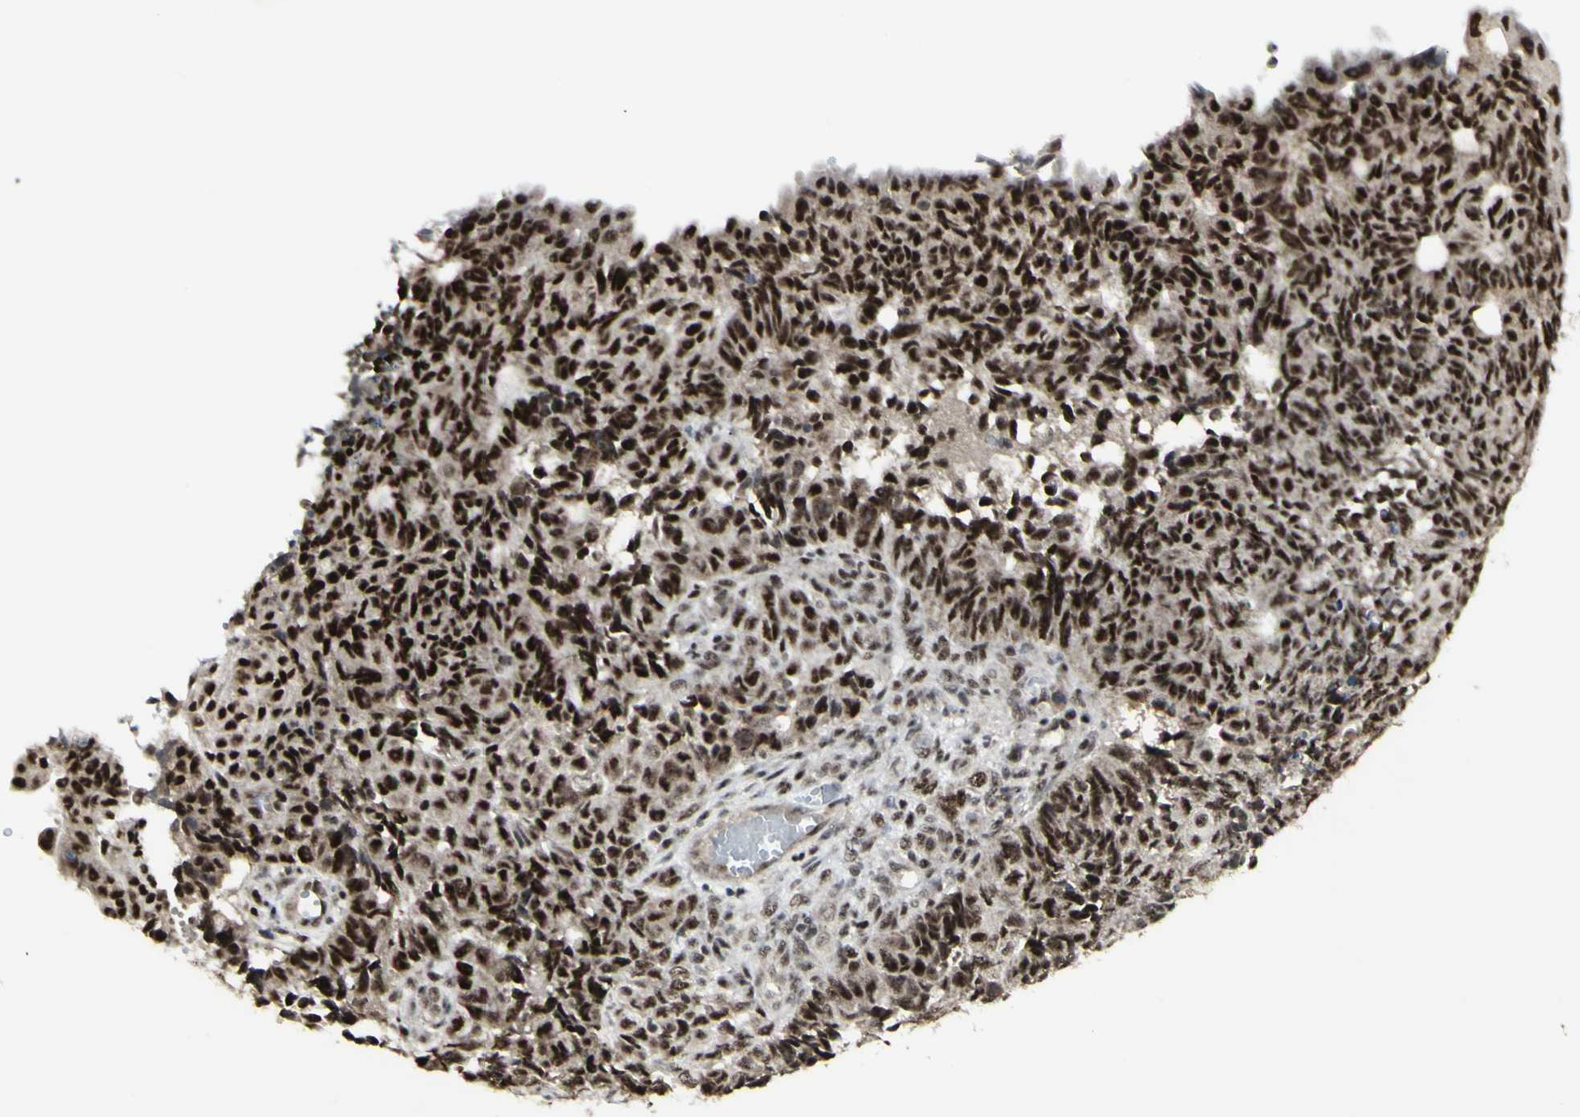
{"staining": {"intensity": "strong", "quantity": ">75%", "location": "nuclear"}, "tissue": "endometrial cancer", "cell_type": "Tumor cells", "image_type": "cancer", "snomed": [{"axis": "morphology", "description": "Adenocarcinoma, NOS"}, {"axis": "topography", "description": "Endometrium"}], "caption": "The histopathology image shows a brown stain indicating the presence of a protein in the nuclear of tumor cells in endometrial cancer.", "gene": "CCNT1", "patient": {"sex": "female", "age": 32}}